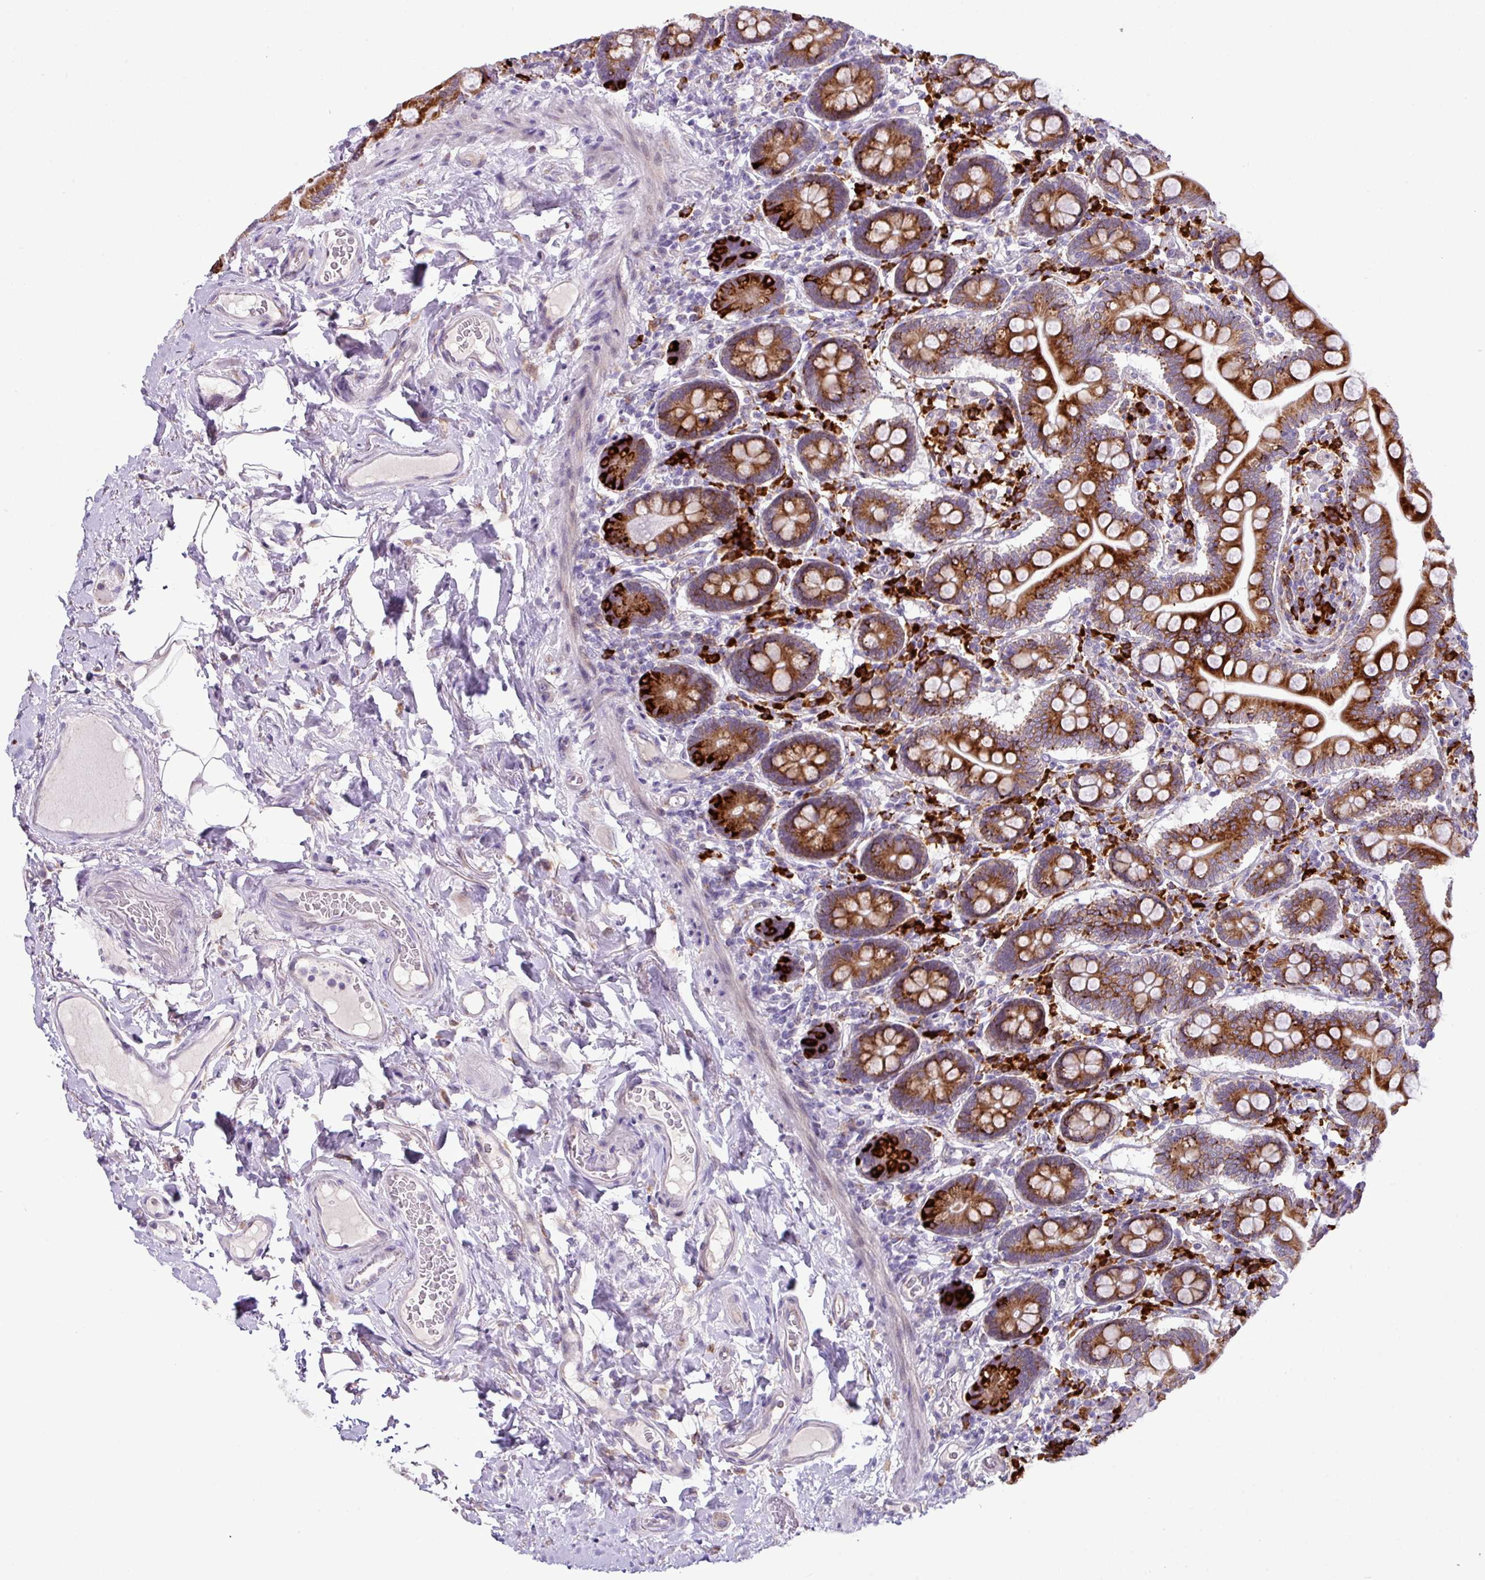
{"staining": {"intensity": "strong", "quantity": ">75%", "location": "cytoplasmic/membranous"}, "tissue": "small intestine", "cell_type": "Glandular cells", "image_type": "normal", "snomed": [{"axis": "morphology", "description": "Normal tissue, NOS"}, {"axis": "topography", "description": "Small intestine"}], "caption": "Protein expression analysis of unremarkable small intestine demonstrates strong cytoplasmic/membranous positivity in approximately >75% of glandular cells.", "gene": "RGS21", "patient": {"sex": "female", "age": 64}}